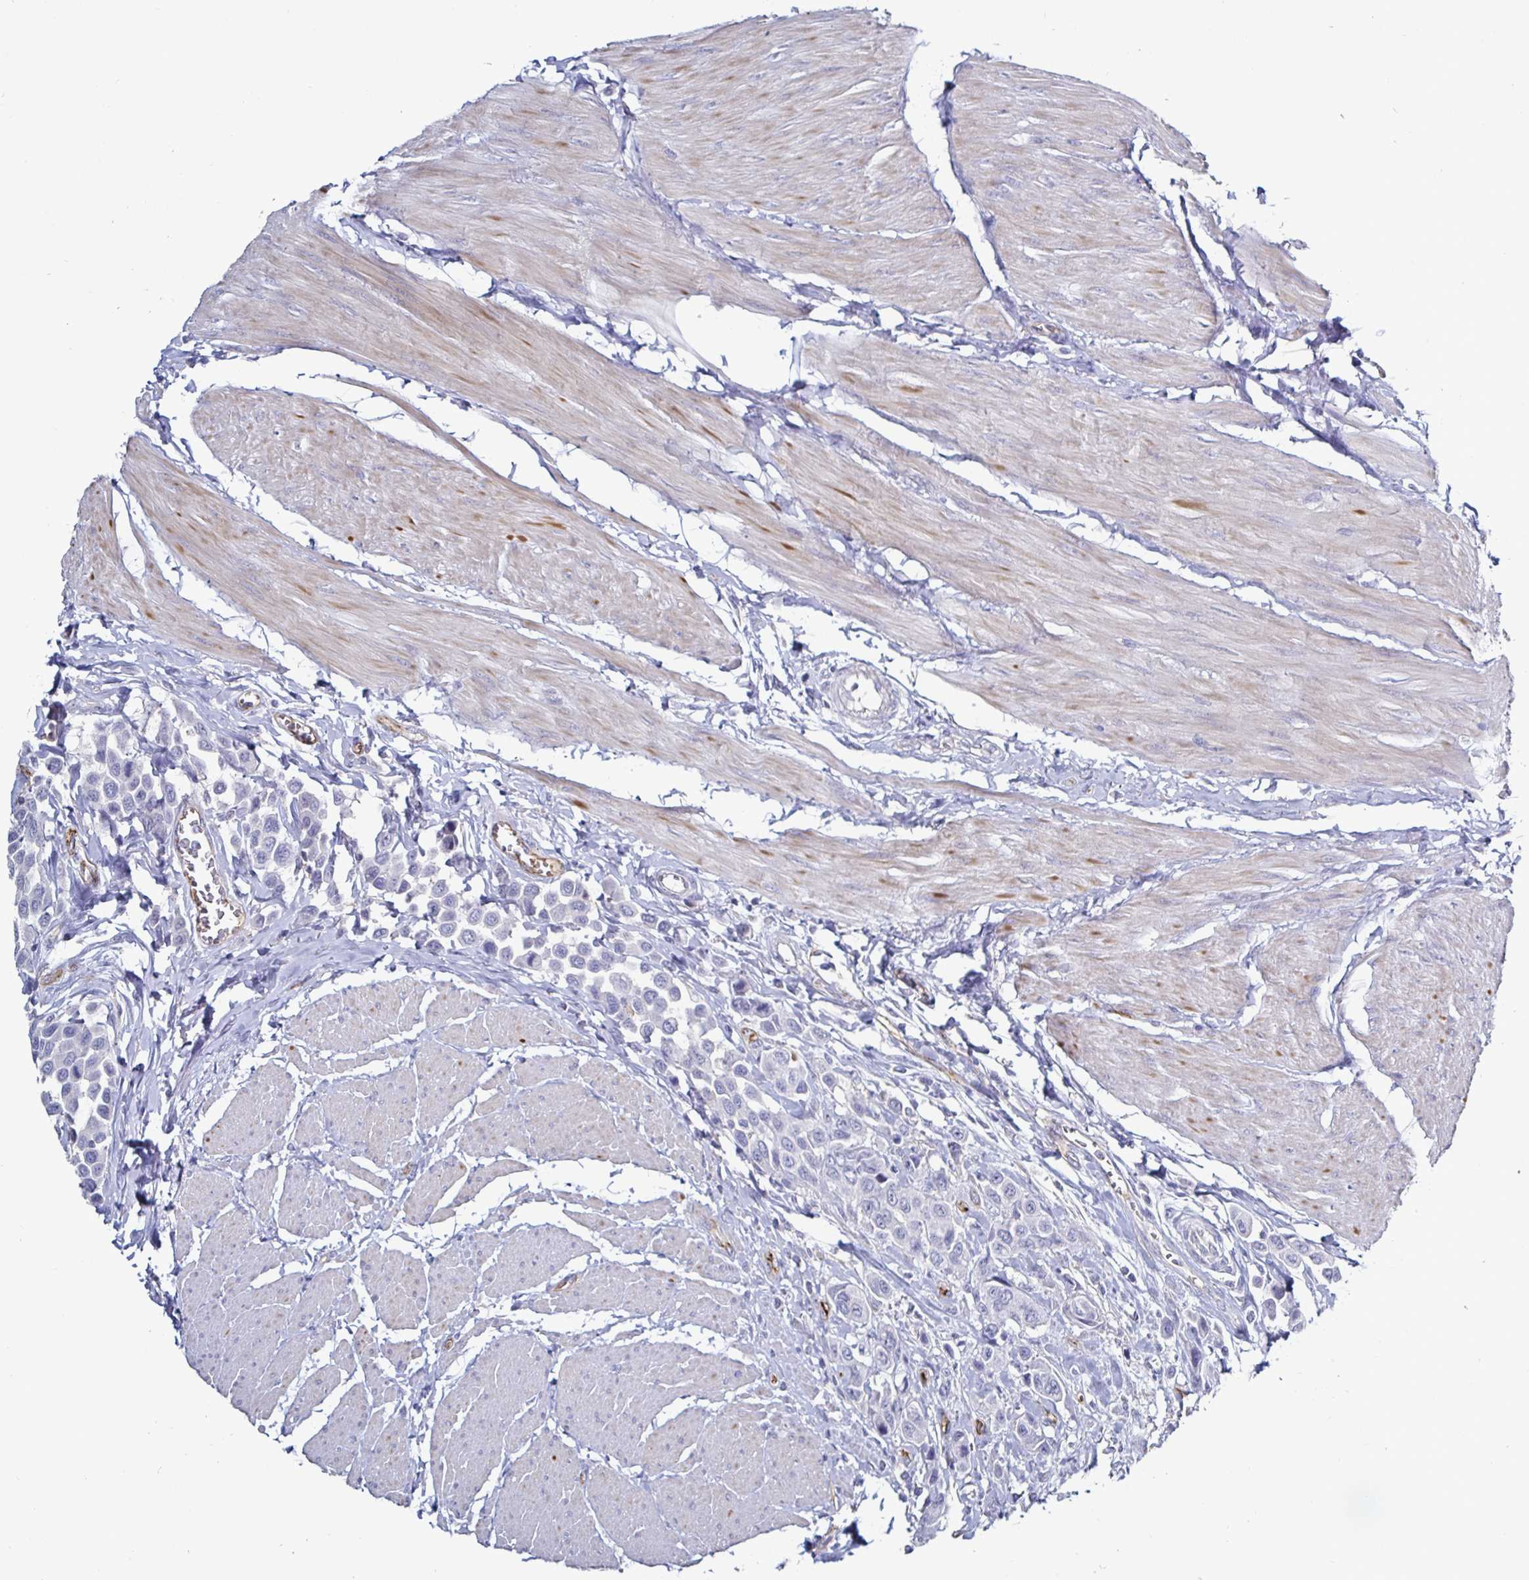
{"staining": {"intensity": "negative", "quantity": "none", "location": "none"}, "tissue": "urothelial cancer", "cell_type": "Tumor cells", "image_type": "cancer", "snomed": [{"axis": "morphology", "description": "Urothelial carcinoma, High grade"}, {"axis": "topography", "description": "Urinary bladder"}], "caption": "The IHC micrograph has no significant staining in tumor cells of urothelial cancer tissue.", "gene": "ACSBG2", "patient": {"sex": "male", "age": 50}}